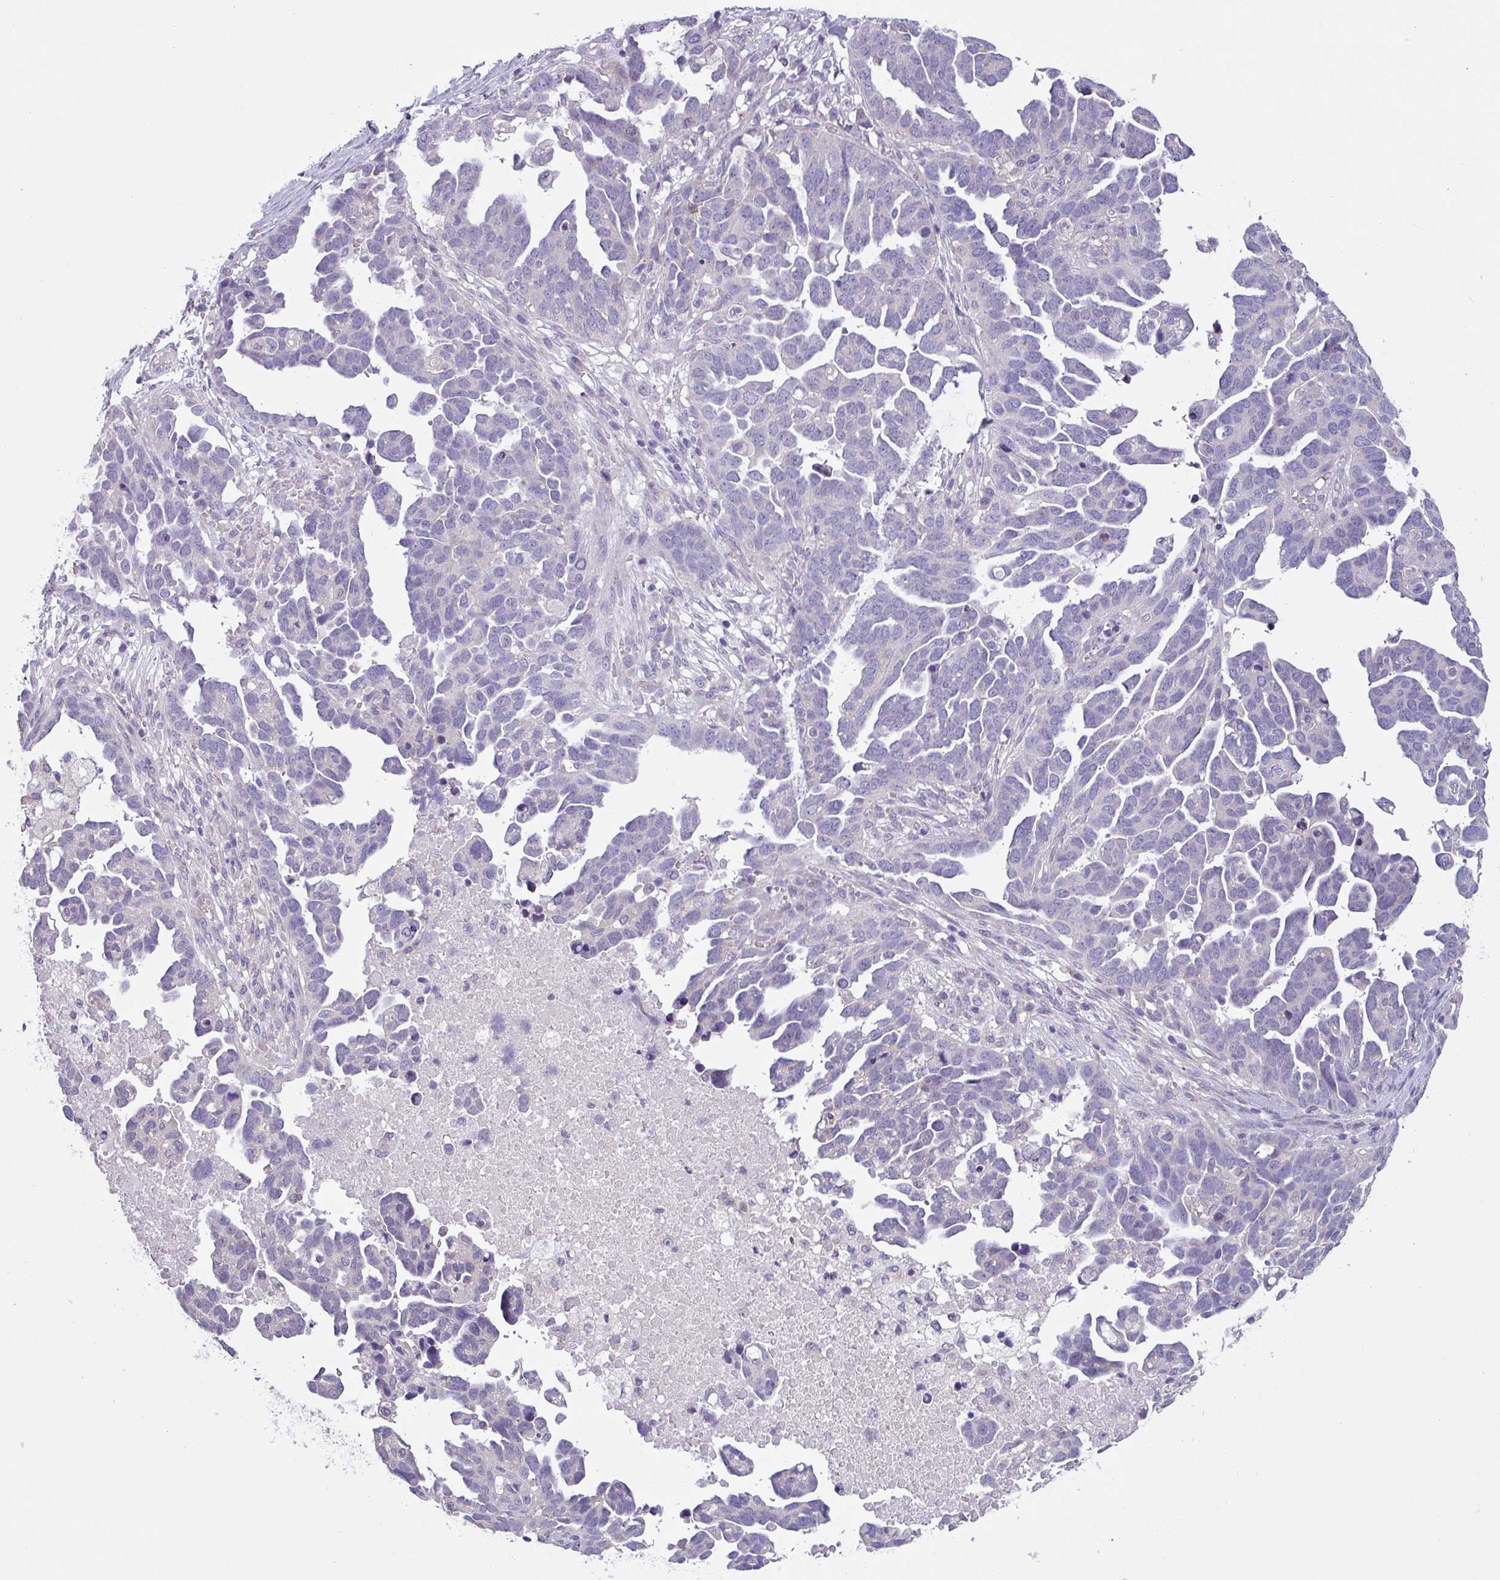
{"staining": {"intensity": "negative", "quantity": "none", "location": "none"}, "tissue": "ovarian cancer", "cell_type": "Tumor cells", "image_type": "cancer", "snomed": [{"axis": "morphology", "description": "Cystadenocarcinoma, serous, NOS"}, {"axis": "topography", "description": "Ovary"}], "caption": "This is an immunohistochemistry (IHC) histopathology image of human serous cystadenocarcinoma (ovarian). There is no positivity in tumor cells.", "gene": "C20orf27", "patient": {"sex": "female", "age": 54}}